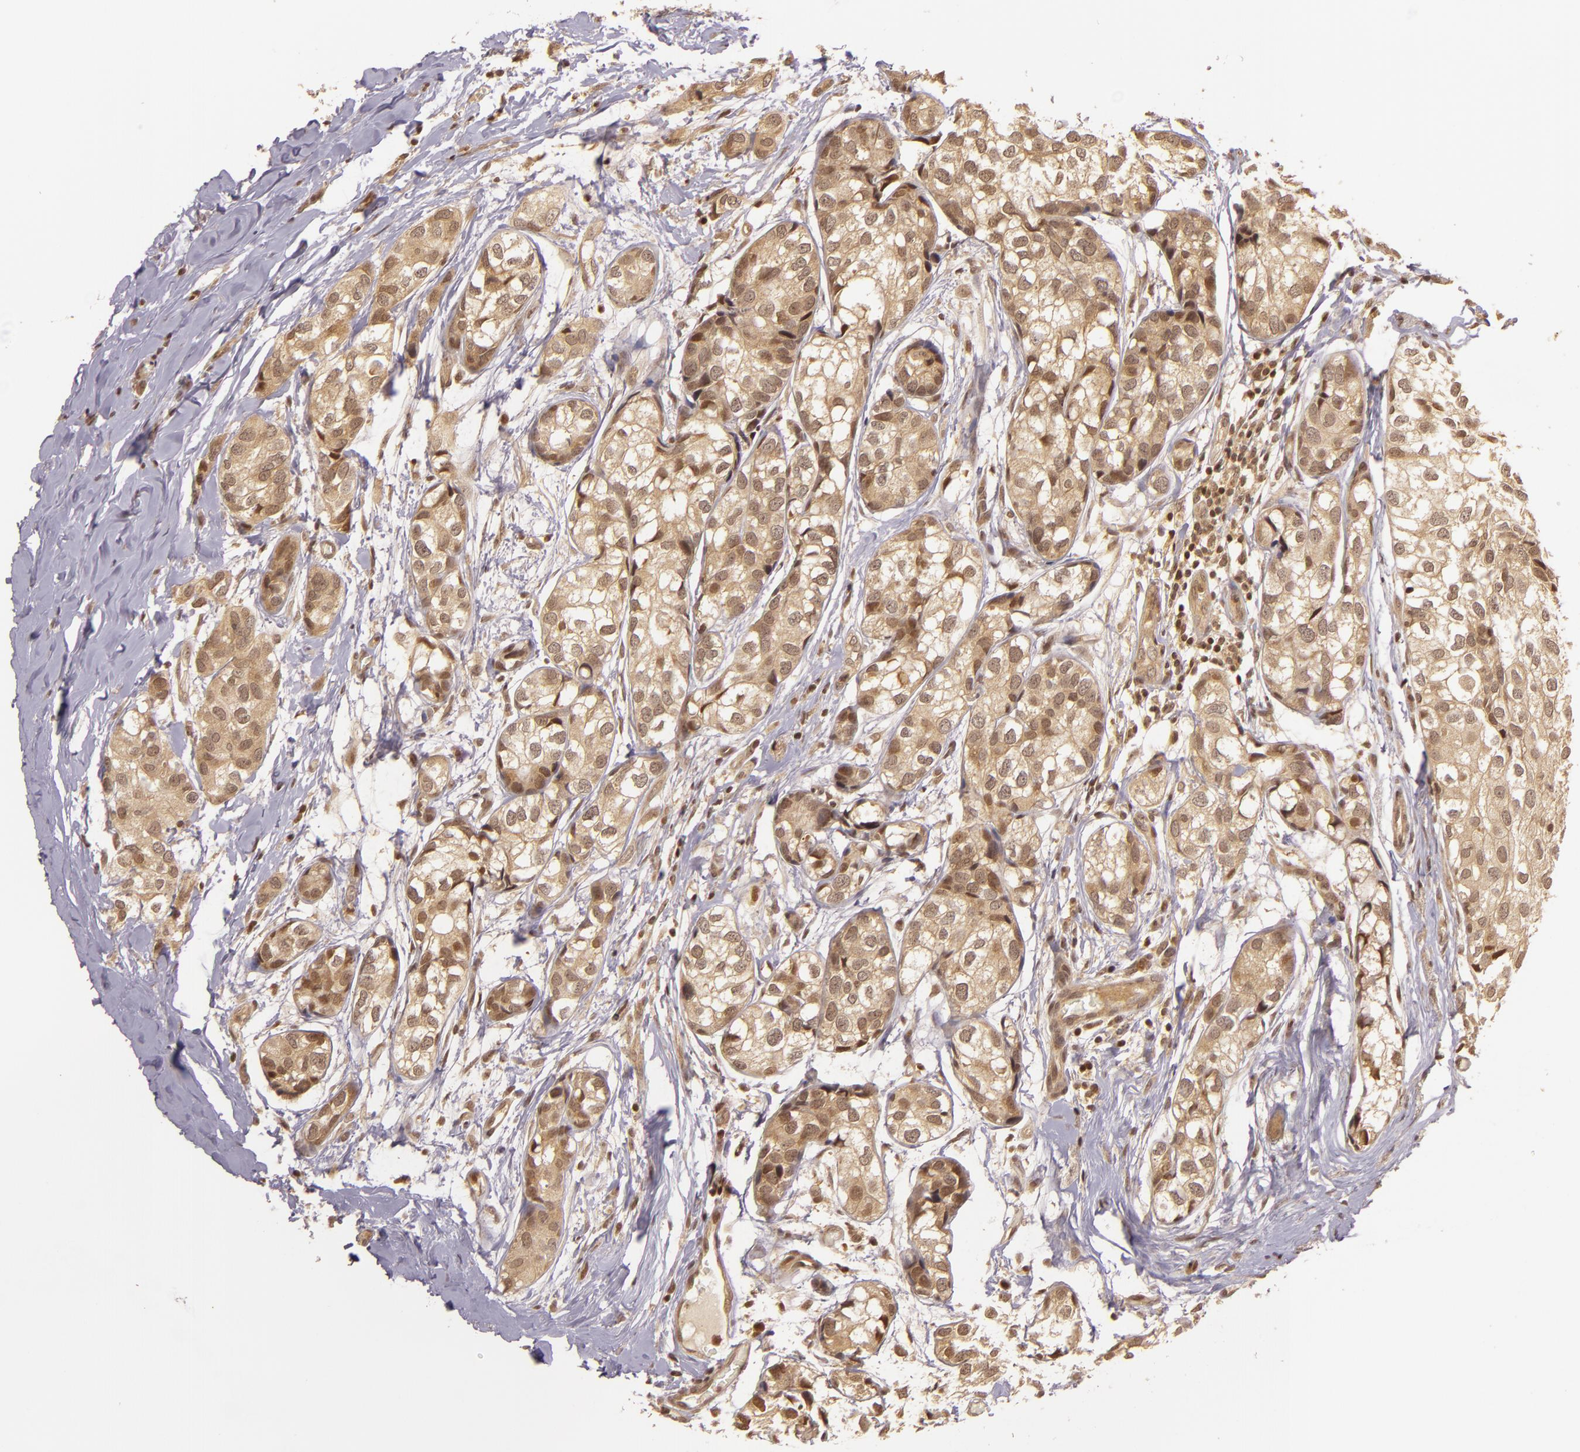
{"staining": {"intensity": "weak", "quantity": ">75%", "location": "cytoplasmic/membranous,nuclear"}, "tissue": "breast cancer", "cell_type": "Tumor cells", "image_type": "cancer", "snomed": [{"axis": "morphology", "description": "Duct carcinoma"}, {"axis": "topography", "description": "Breast"}], "caption": "Immunohistochemical staining of infiltrating ductal carcinoma (breast) displays weak cytoplasmic/membranous and nuclear protein expression in about >75% of tumor cells.", "gene": "TXNRD2", "patient": {"sex": "female", "age": 68}}